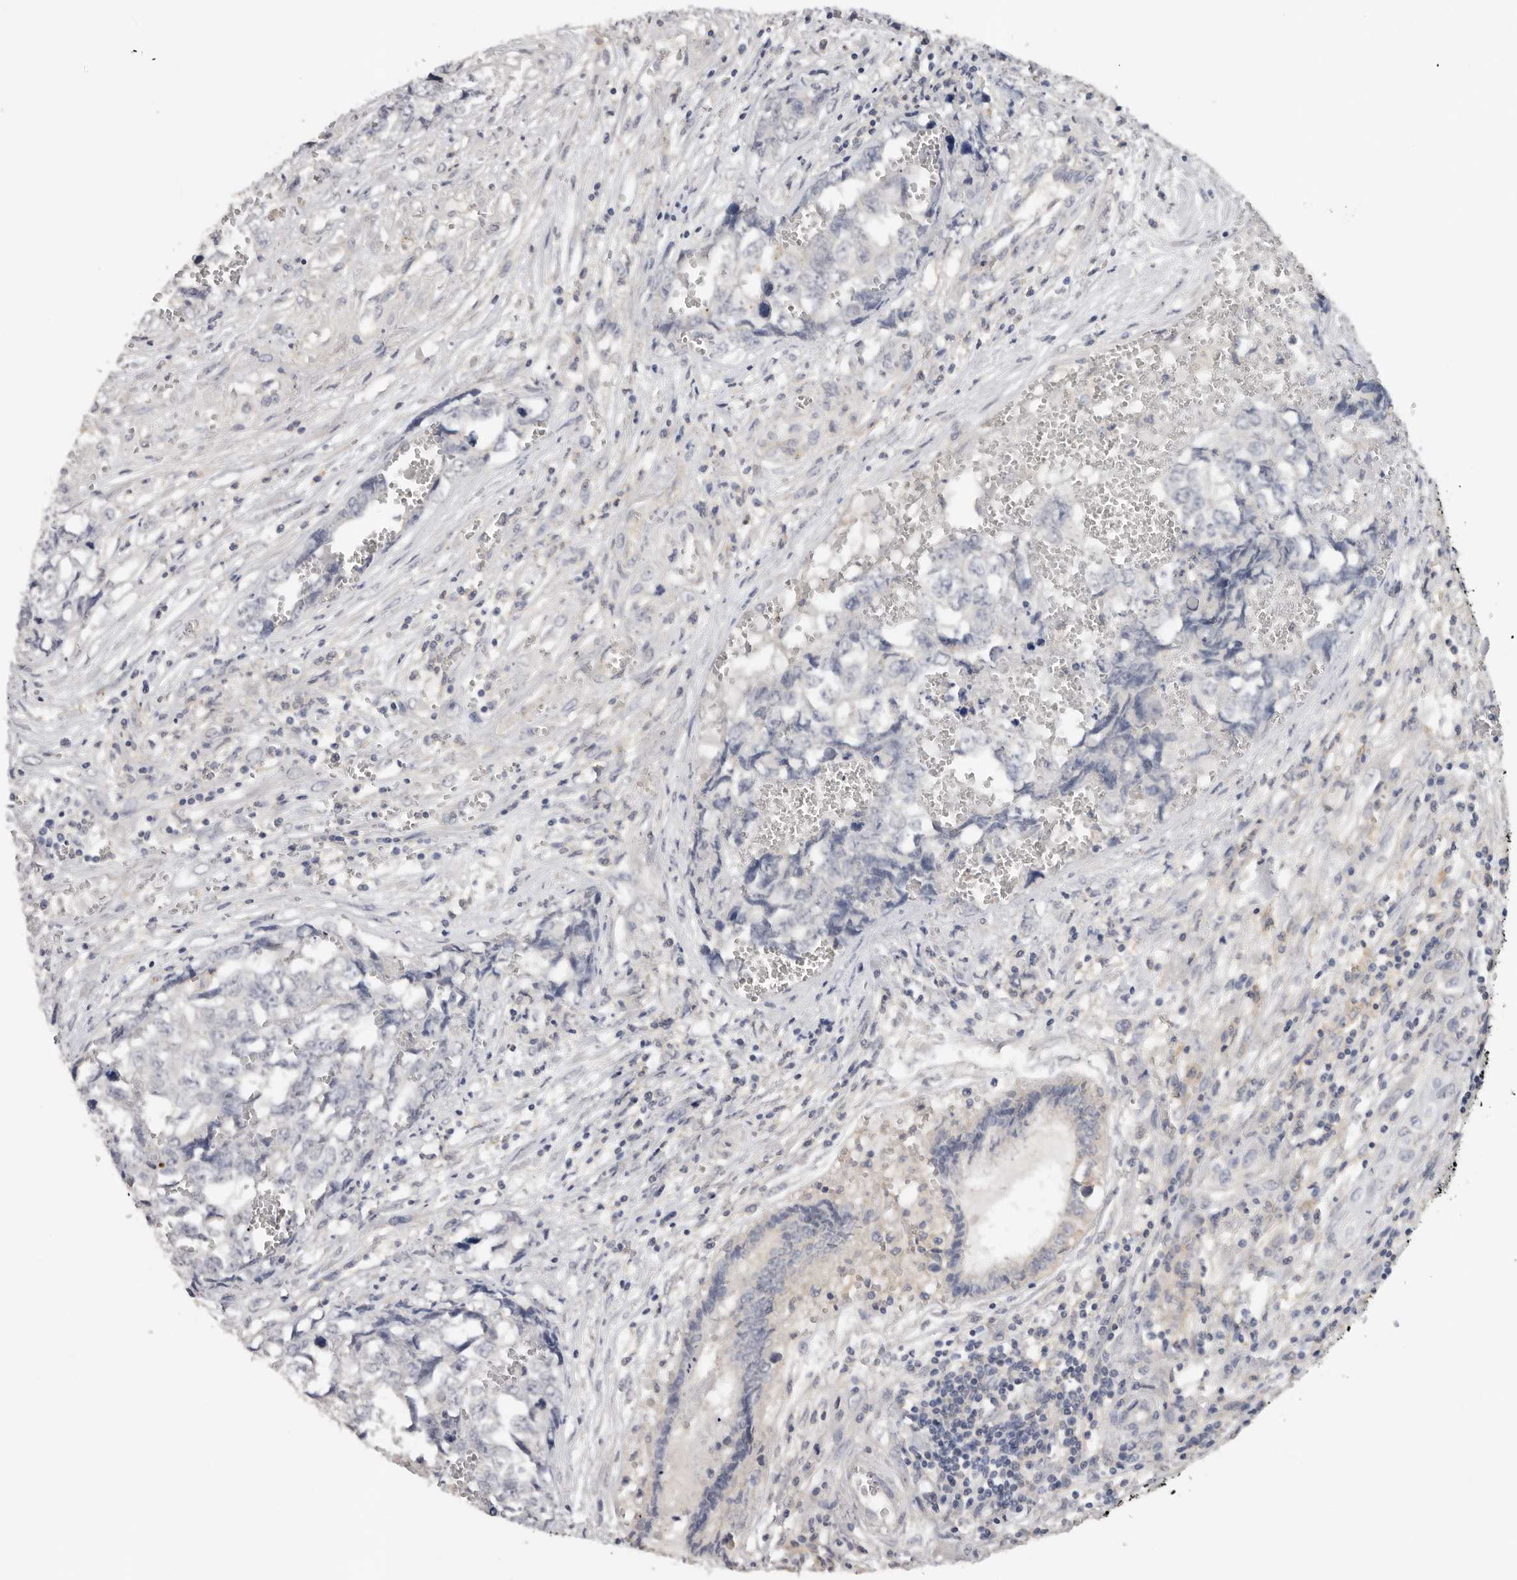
{"staining": {"intensity": "negative", "quantity": "none", "location": "none"}, "tissue": "testis cancer", "cell_type": "Tumor cells", "image_type": "cancer", "snomed": [{"axis": "morphology", "description": "Carcinoma, Embryonal, NOS"}, {"axis": "topography", "description": "Testis"}], "caption": "High magnification brightfield microscopy of embryonal carcinoma (testis) stained with DAB (3,3'-diaminobenzidine) (brown) and counterstained with hematoxylin (blue): tumor cells show no significant staining.", "gene": "WDTC1", "patient": {"sex": "male", "age": 31}}